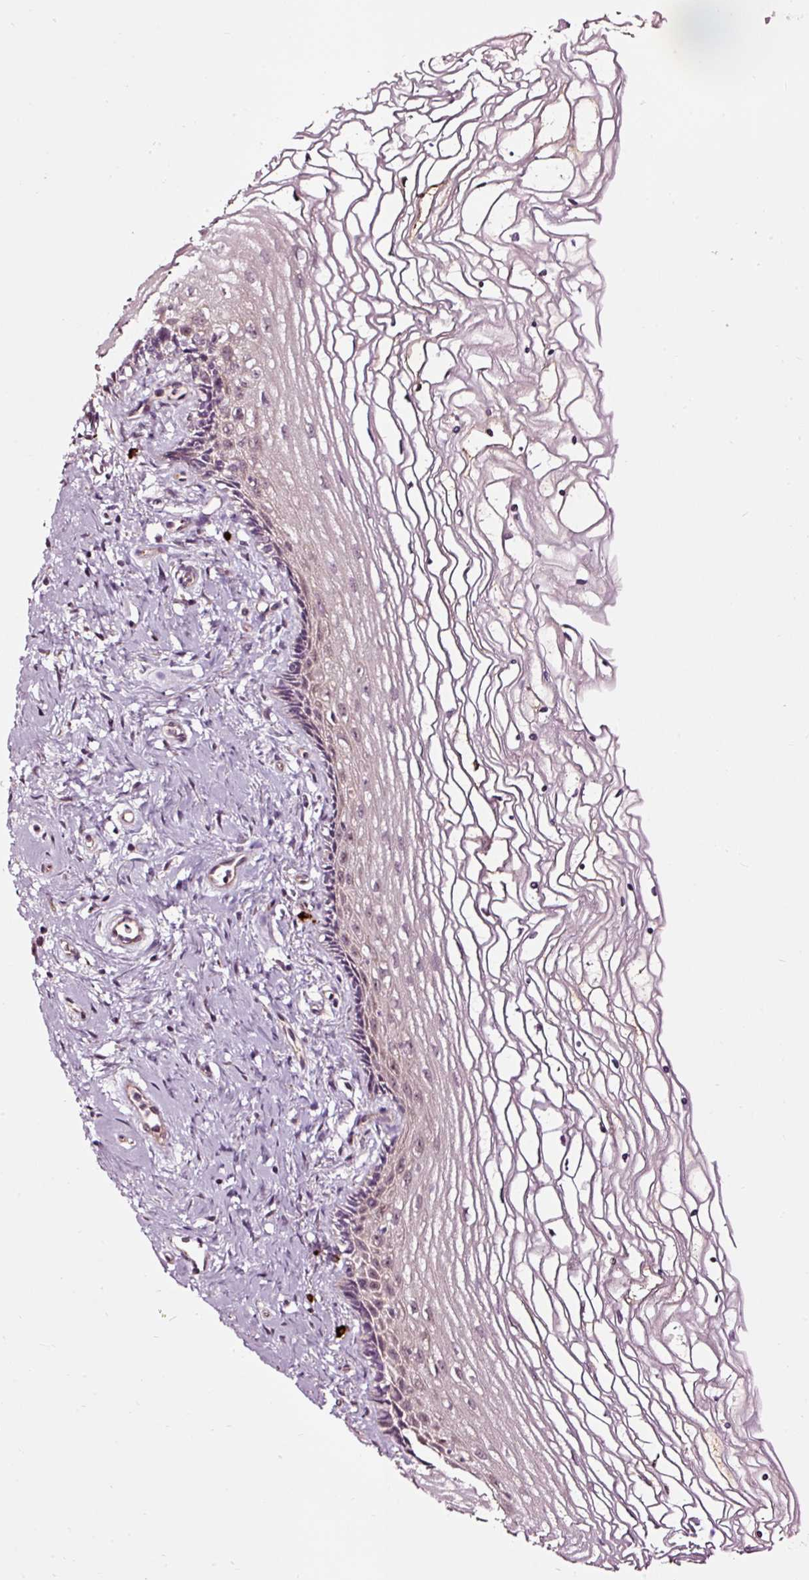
{"staining": {"intensity": "weak", "quantity": "<25%", "location": "cytoplasmic/membranous"}, "tissue": "cervix", "cell_type": "Glandular cells", "image_type": "normal", "snomed": [{"axis": "morphology", "description": "Normal tissue, NOS"}, {"axis": "topography", "description": "Cervix"}], "caption": "High power microscopy histopathology image of an immunohistochemistry (IHC) image of unremarkable cervix, revealing no significant expression in glandular cells. Brightfield microscopy of immunohistochemistry (IHC) stained with DAB (brown) and hematoxylin (blue), captured at high magnification.", "gene": "UTP14A", "patient": {"sex": "female", "age": 47}}